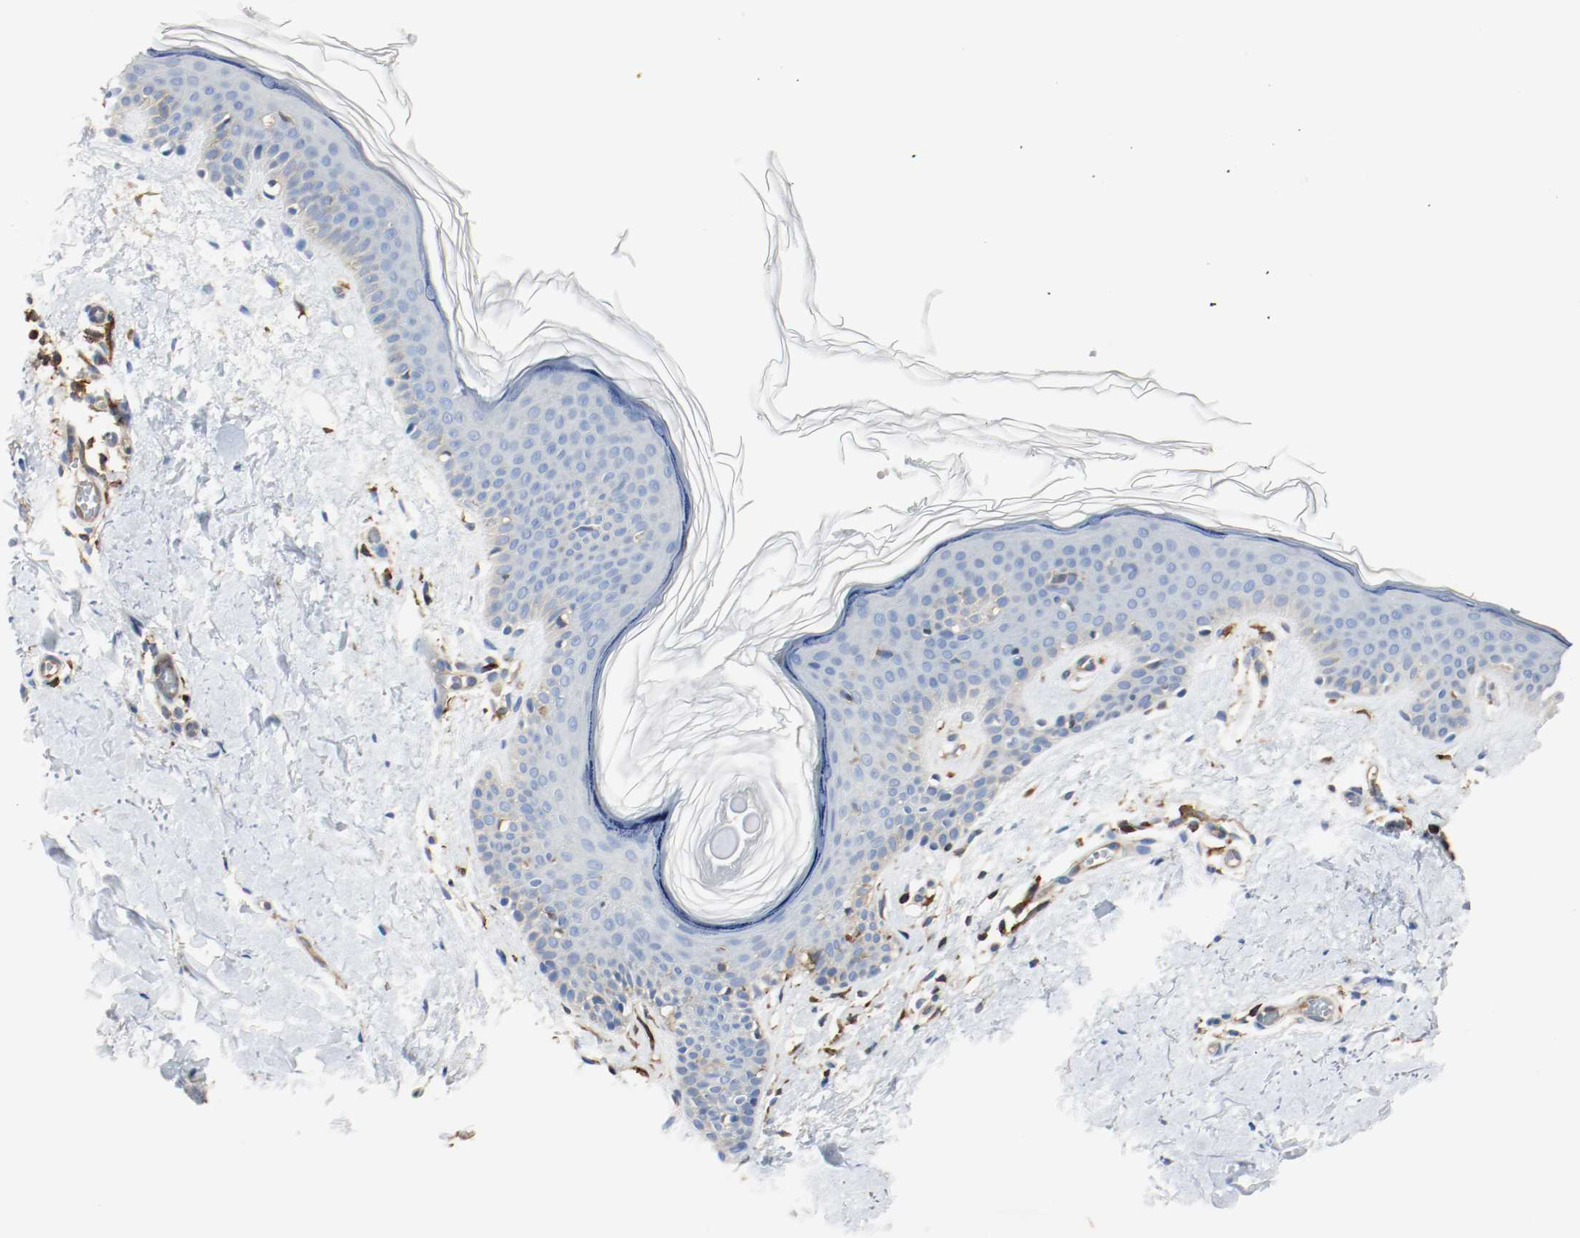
{"staining": {"intensity": "moderate", "quantity": ">75%", "location": "cytoplasmic/membranous"}, "tissue": "skin", "cell_type": "Fibroblasts", "image_type": "normal", "snomed": [{"axis": "morphology", "description": "Normal tissue, NOS"}, {"axis": "topography", "description": "Skin"}], "caption": "Immunohistochemistry micrograph of normal skin: skin stained using IHC reveals medium levels of moderate protein expression localized specifically in the cytoplasmic/membranous of fibroblasts, appearing as a cytoplasmic/membranous brown color.", "gene": "ARPC1B", "patient": {"sex": "female", "age": 56}}